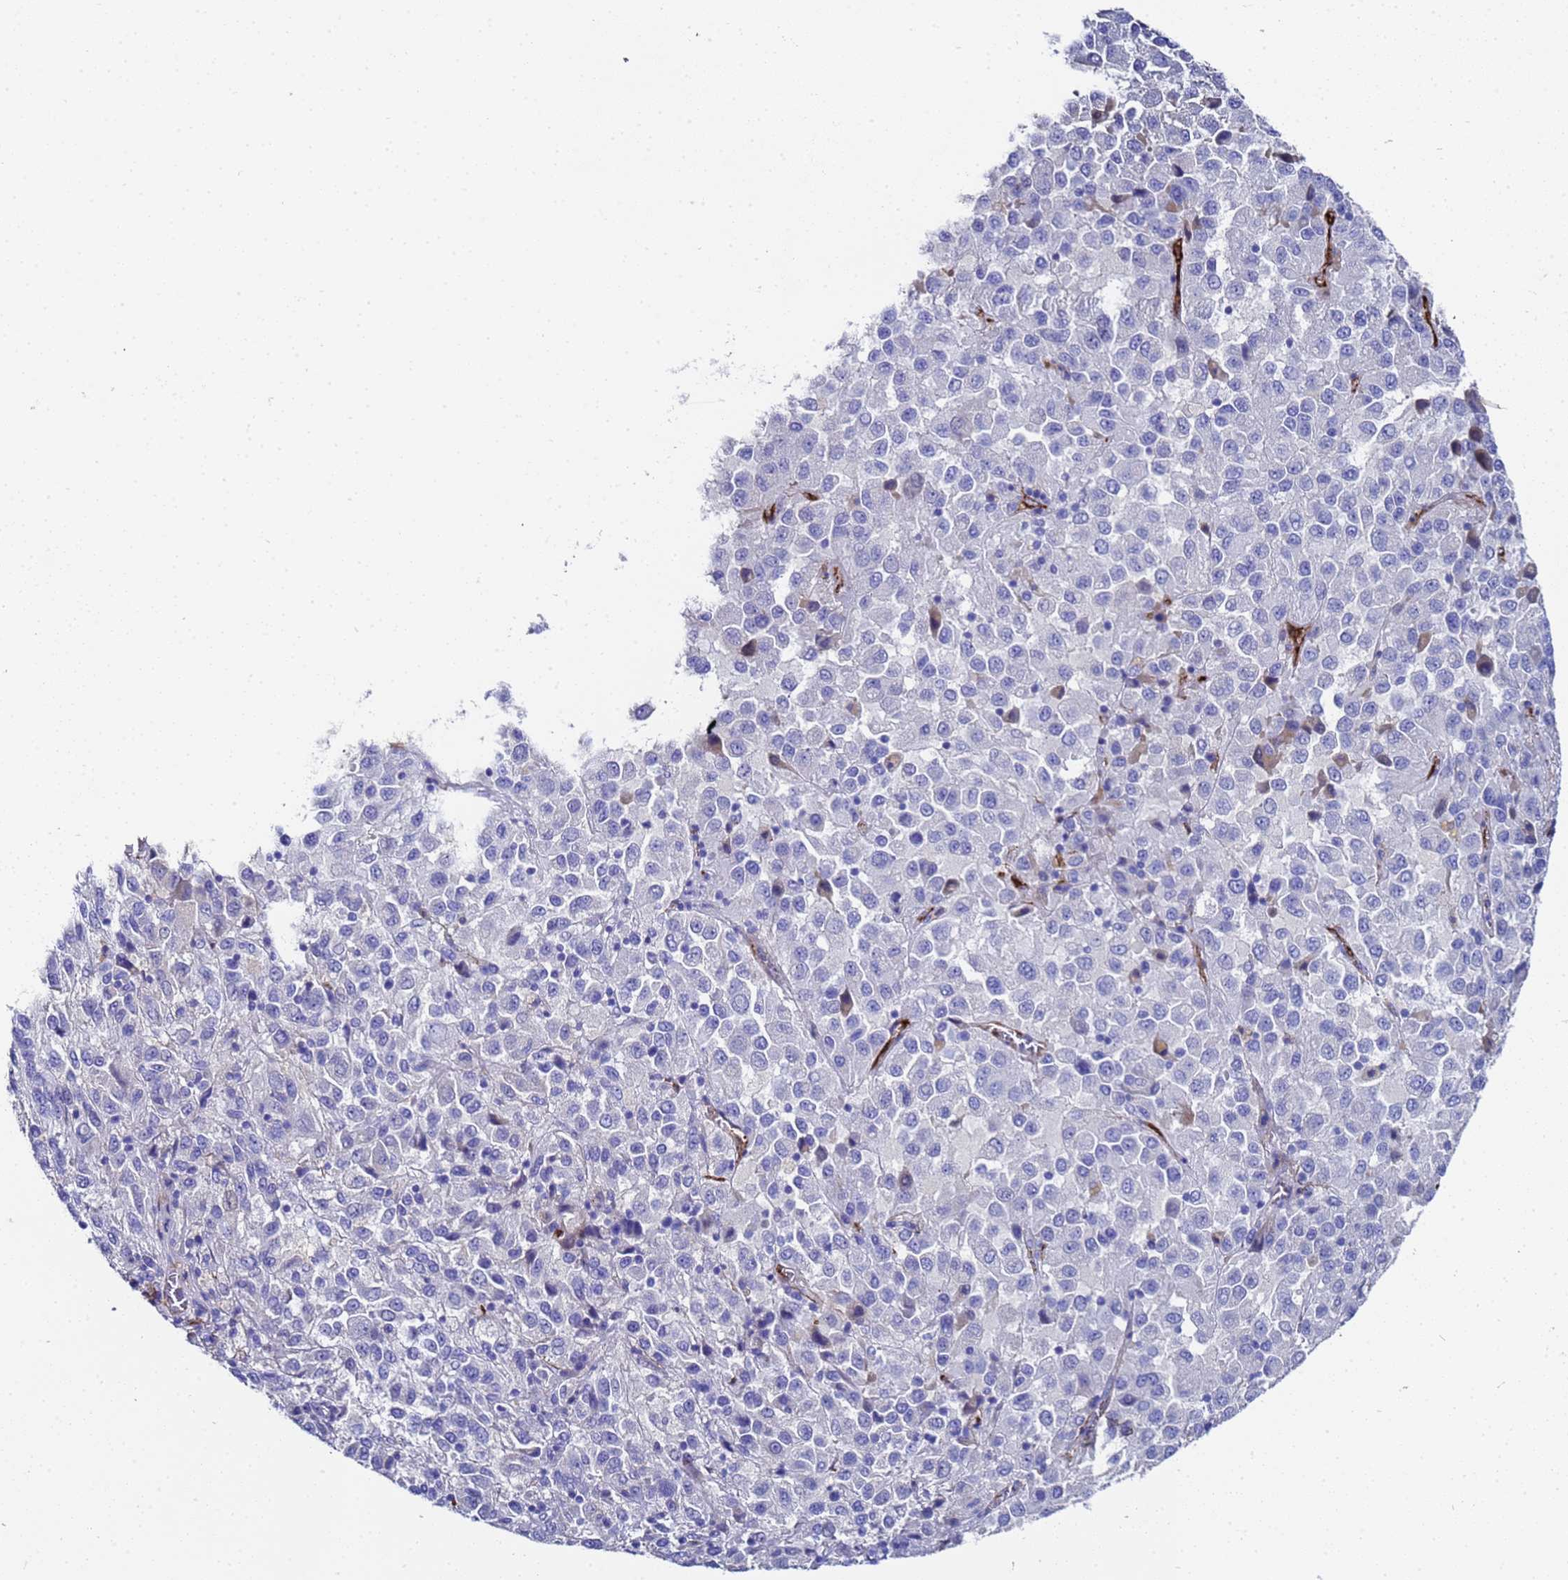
{"staining": {"intensity": "negative", "quantity": "none", "location": "none"}, "tissue": "melanoma", "cell_type": "Tumor cells", "image_type": "cancer", "snomed": [{"axis": "morphology", "description": "Malignant melanoma, Metastatic site"}, {"axis": "topography", "description": "Lung"}], "caption": "This photomicrograph is of malignant melanoma (metastatic site) stained with immunohistochemistry to label a protein in brown with the nuclei are counter-stained blue. There is no expression in tumor cells.", "gene": "ADIPOQ", "patient": {"sex": "male", "age": 64}}